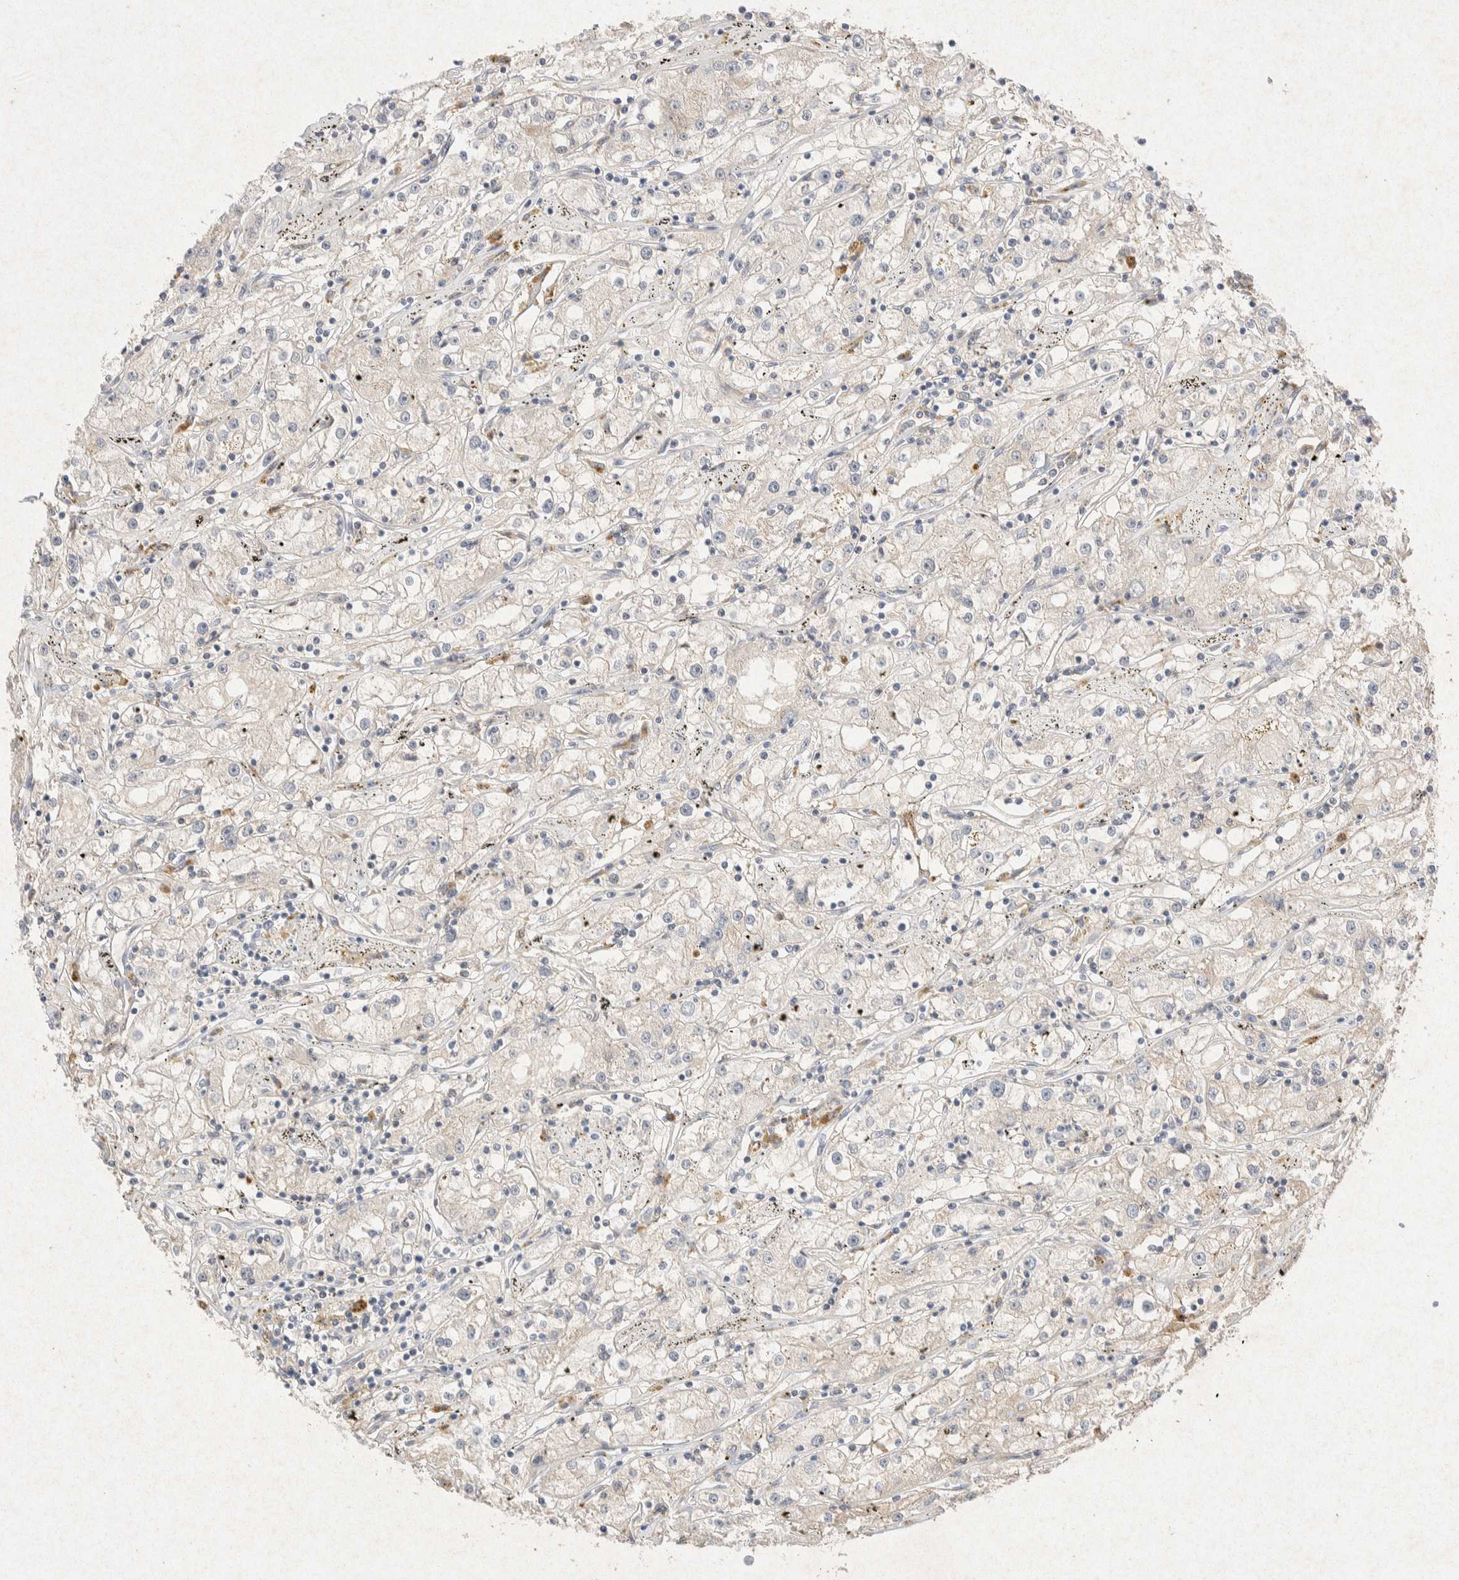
{"staining": {"intensity": "weak", "quantity": "25%-75%", "location": "cytoplasmic/membranous"}, "tissue": "renal cancer", "cell_type": "Tumor cells", "image_type": "cancer", "snomed": [{"axis": "morphology", "description": "Adenocarcinoma, NOS"}, {"axis": "topography", "description": "Kidney"}], "caption": "Renal adenocarcinoma stained for a protein reveals weak cytoplasmic/membranous positivity in tumor cells.", "gene": "GNAI1", "patient": {"sex": "male", "age": 56}}